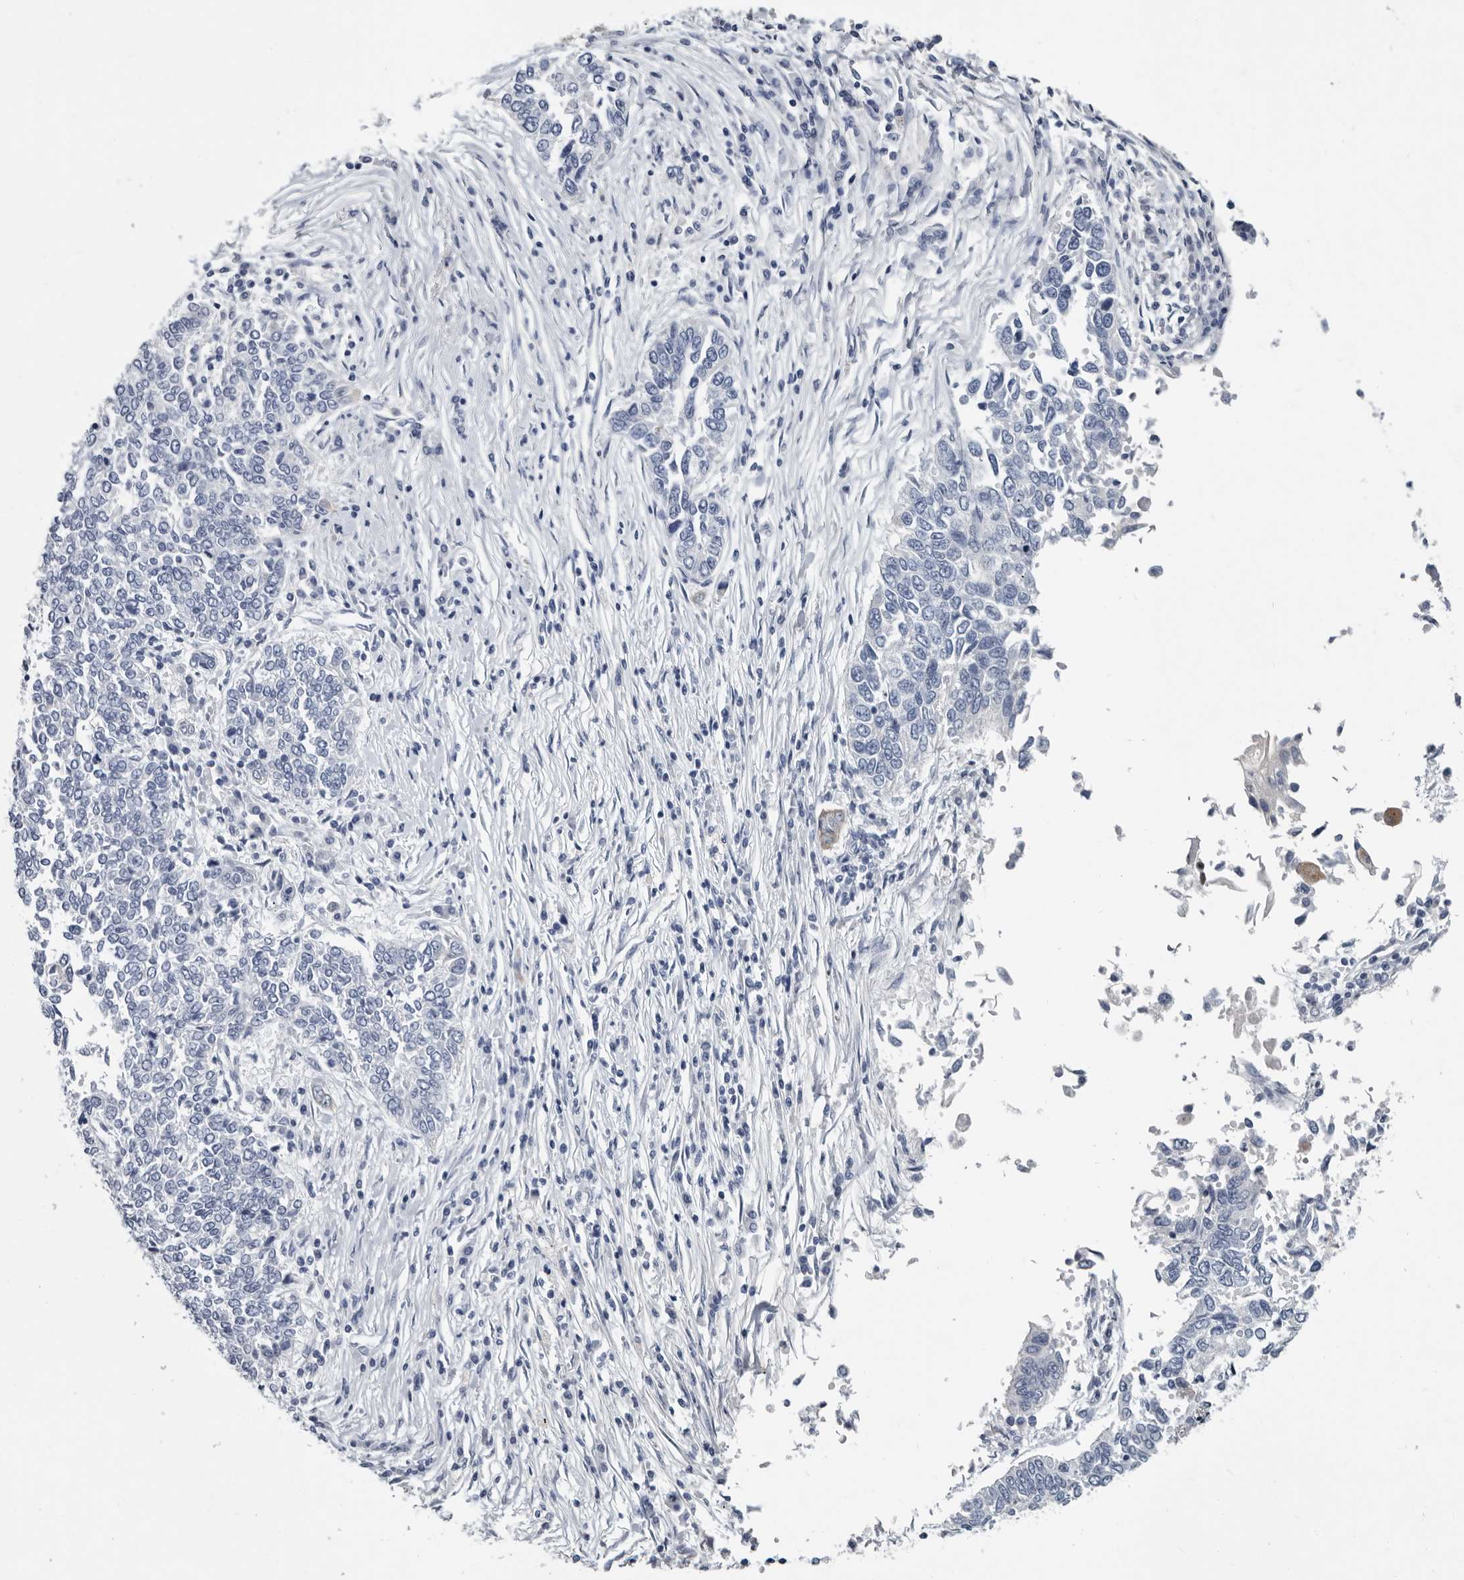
{"staining": {"intensity": "negative", "quantity": "none", "location": "none"}, "tissue": "lung cancer", "cell_type": "Tumor cells", "image_type": "cancer", "snomed": [{"axis": "morphology", "description": "Normal tissue, NOS"}, {"axis": "morphology", "description": "Squamous cell carcinoma, NOS"}, {"axis": "topography", "description": "Cartilage tissue"}, {"axis": "topography", "description": "Bronchus"}, {"axis": "topography", "description": "Lung"}, {"axis": "topography", "description": "Peripheral nerve tissue"}], "caption": "Tumor cells show no significant protein positivity in lung cancer. (Stains: DAB (3,3'-diaminobenzidine) immunohistochemistry (IHC) with hematoxylin counter stain, Microscopy: brightfield microscopy at high magnification).", "gene": "WRAP73", "patient": {"sex": "female", "age": 49}}